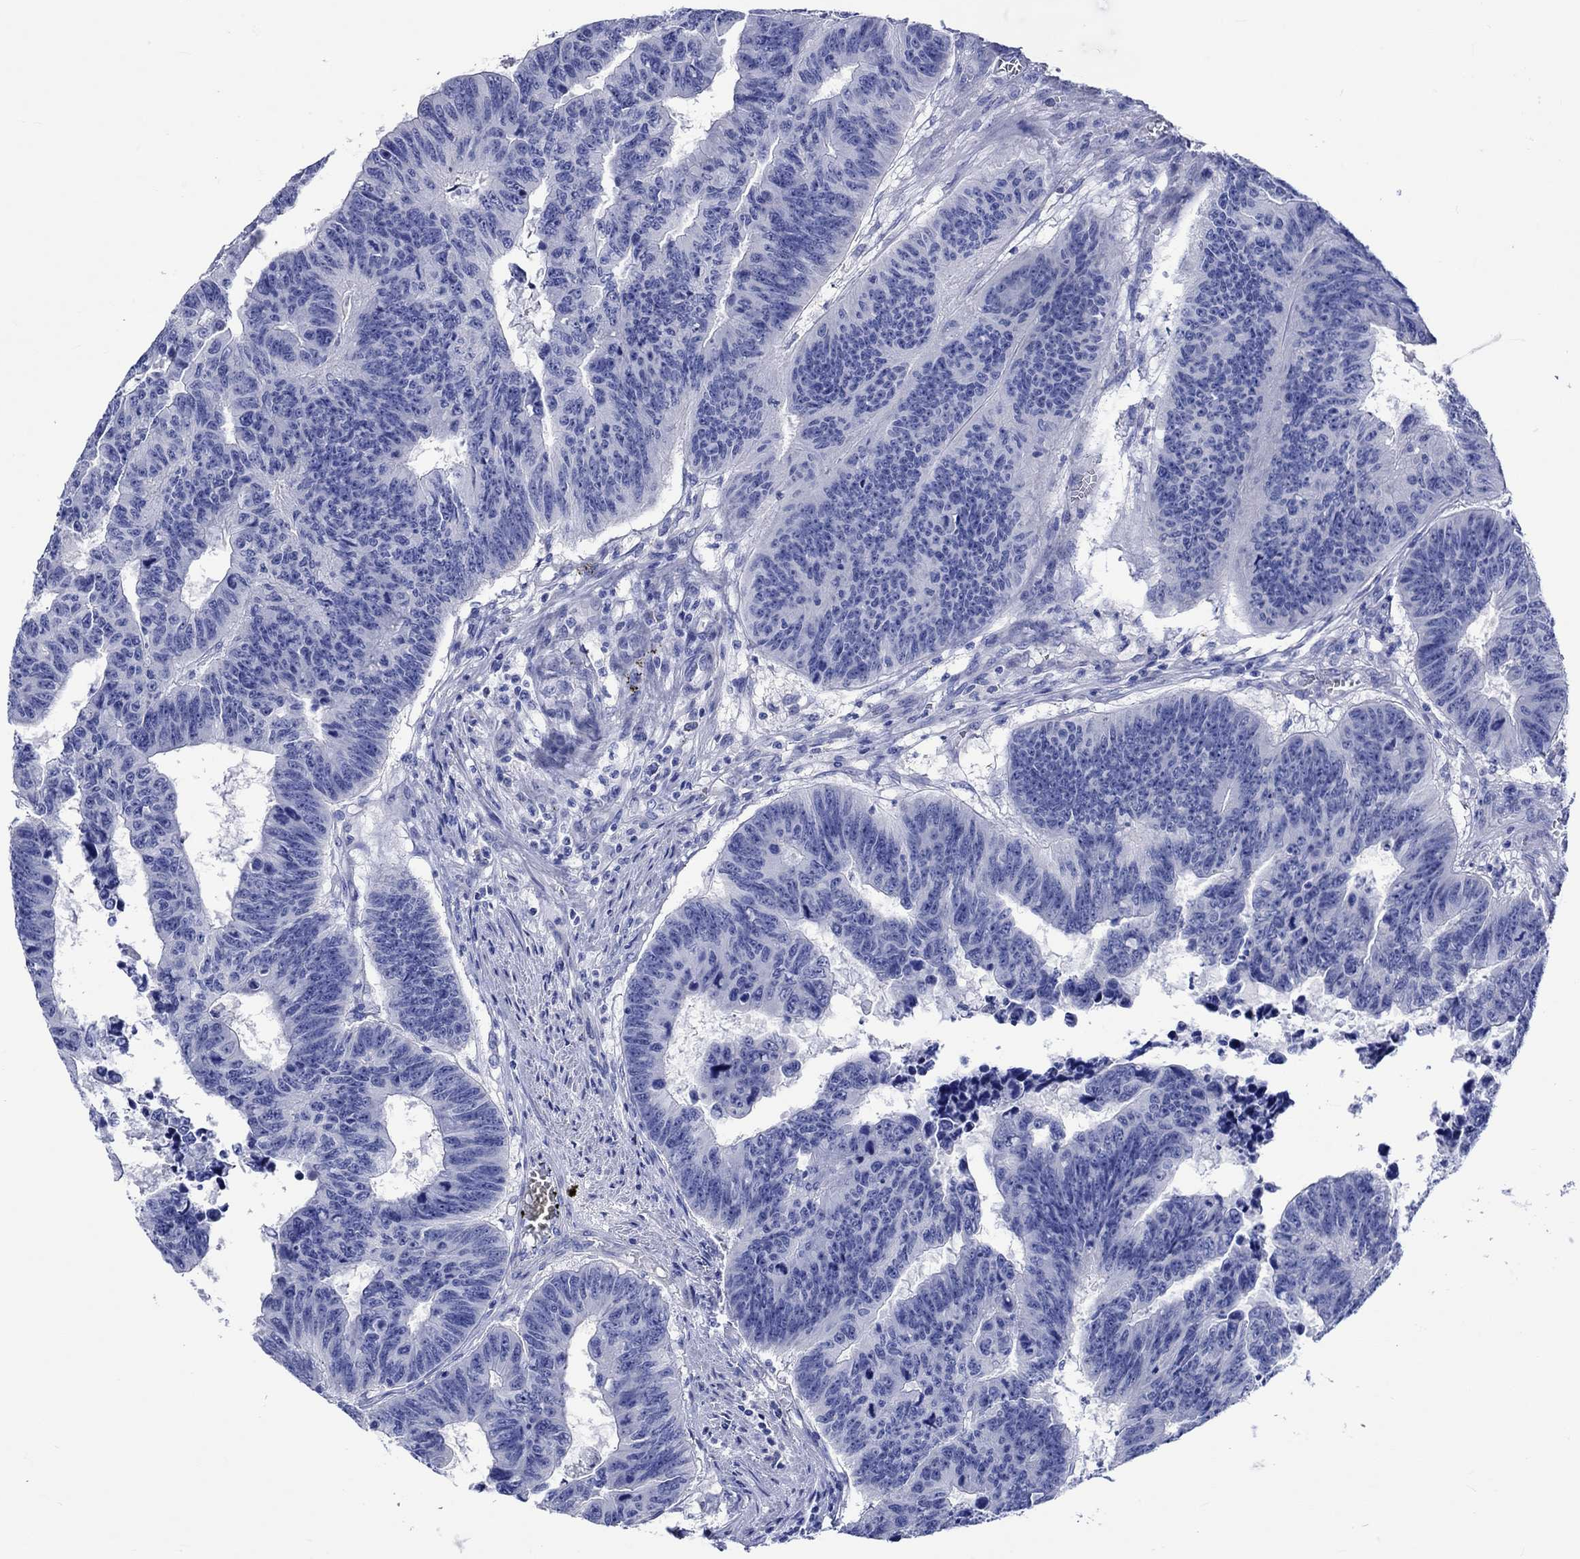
{"staining": {"intensity": "negative", "quantity": "none", "location": "none"}, "tissue": "colorectal cancer", "cell_type": "Tumor cells", "image_type": "cancer", "snomed": [{"axis": "morphology", "description": "Adenocarcinoma, NOS"}, {"axis": "topography", "description": "Appendix"}, {"axis": "topography", "description": "Colon"}, {"axis": "topography", "description": "Cecum"}, {"axis": "topography", "description": "Colon asc"}], "caption": "Histopathology image shows no significant protein staining in tumor cells of colorectal cancer.", "gene": "HARBI1", "patient": {"sex": "female", "age": 85}}